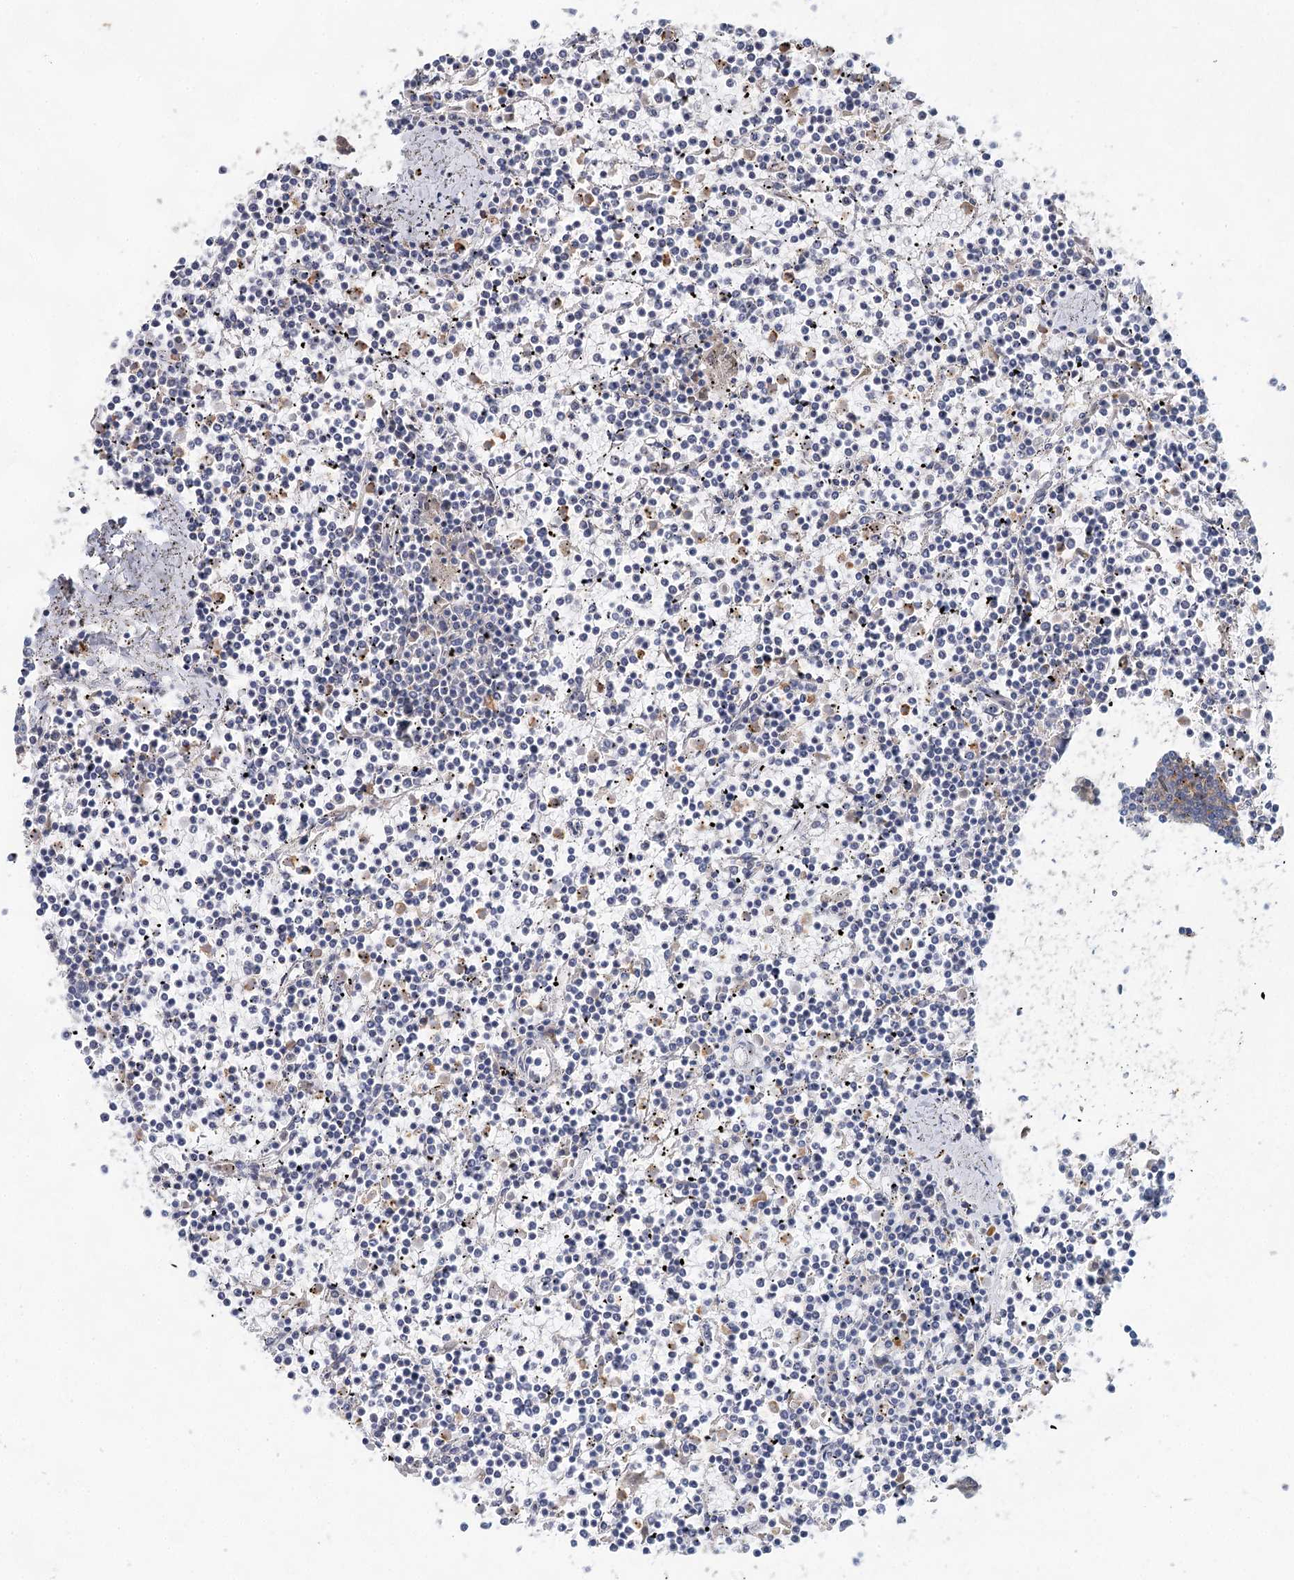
{"staining": {"intensity": "negative", "quantity": "none", "location": "none"}, "tissue": "lymphoma", "cell_type": "Tumor cells", "image_type": "cancer", "snomed": [{"axis": "morphology", "description": "Malignant lymphoma, non-Hodgkin's type, Low grade"}, {"axis": "topography", "description": "Spleen"}], "caption": "An immunohistochemistry (IHC) histopathology image of lymphoma is shown. There is no staining in tumor cells of lymphoma.", "gene": "BLTP1", "patient": {"sex": "female", "age": 19}}